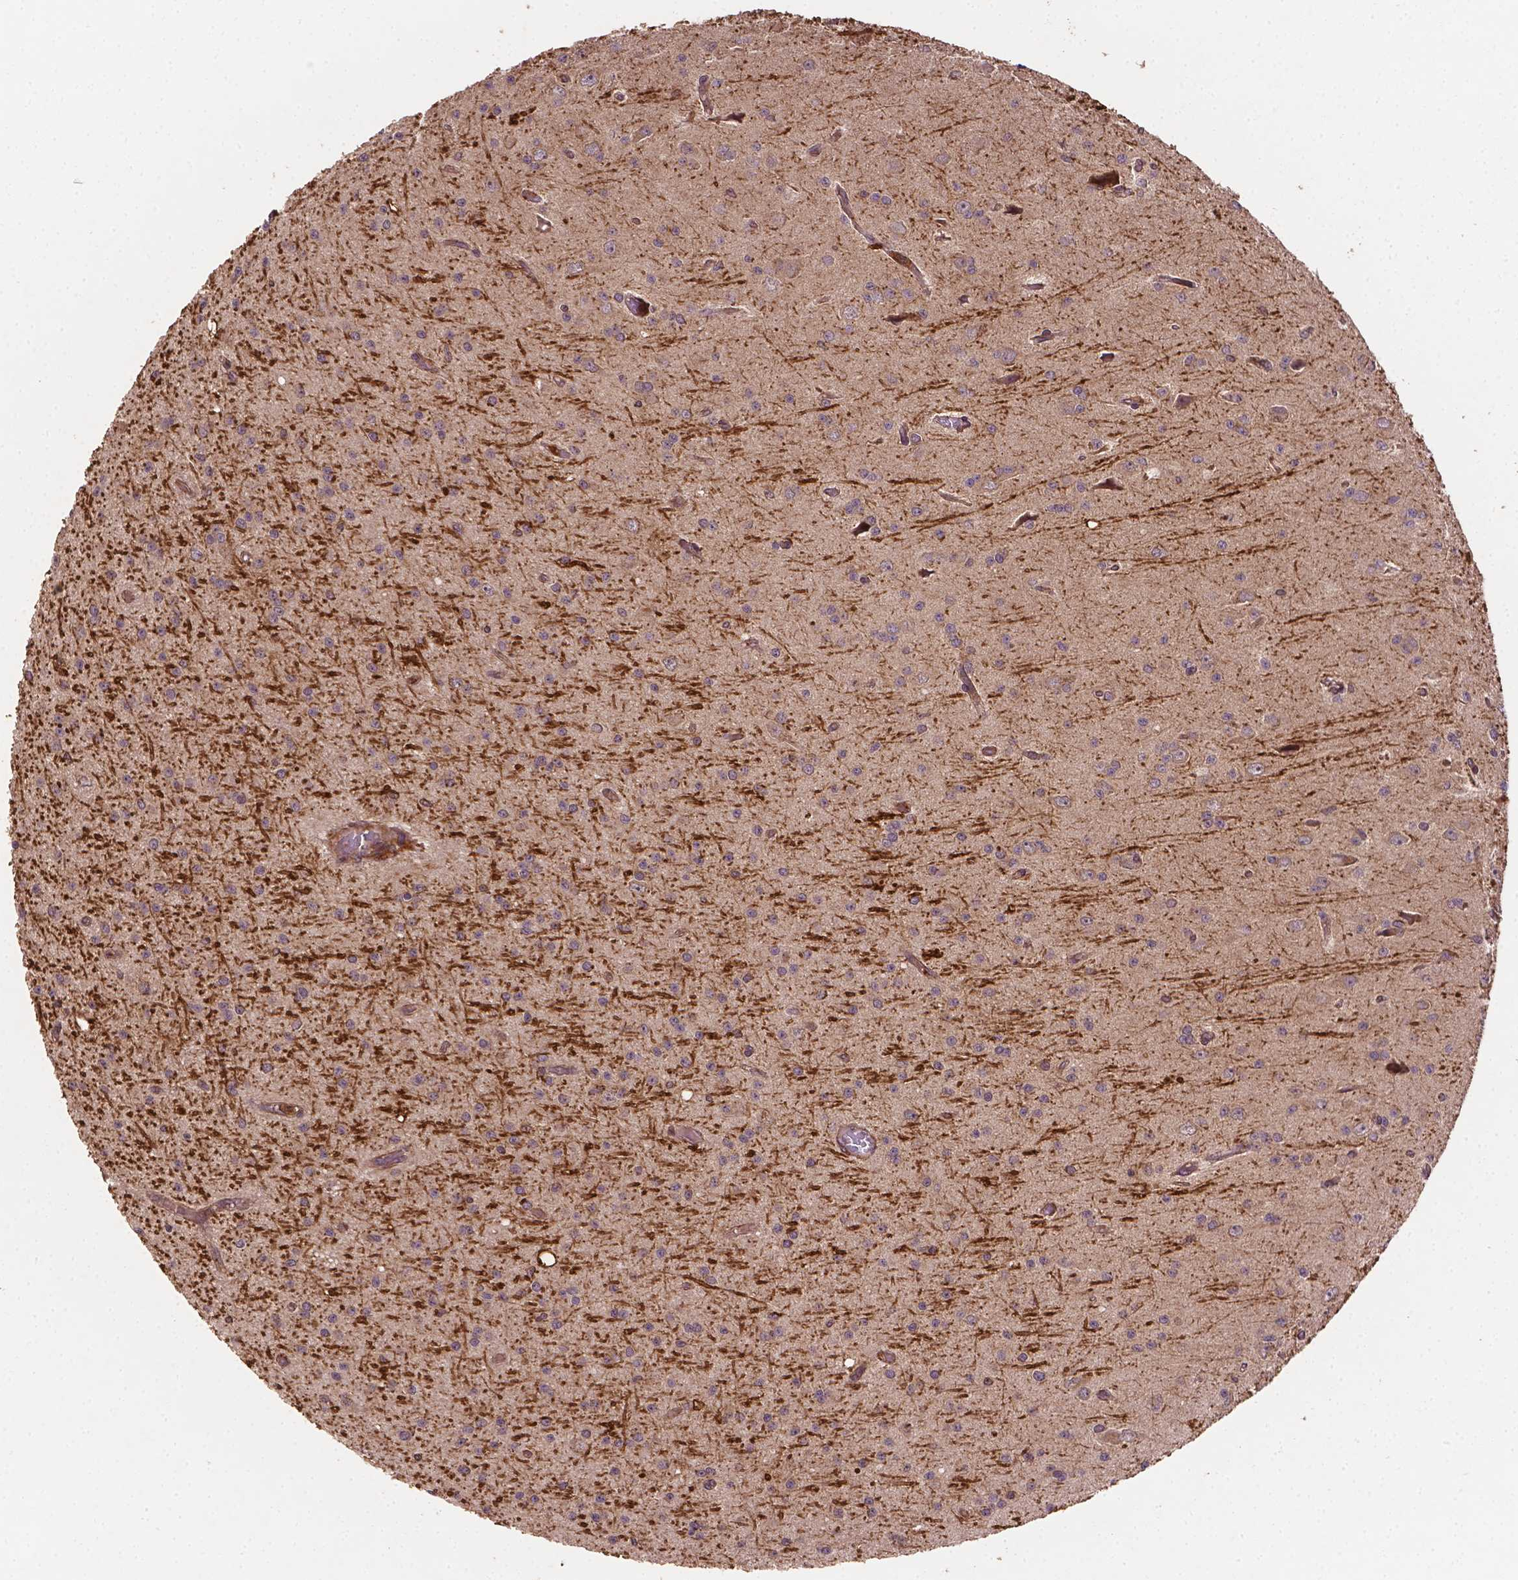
{"staining": {"intensity": "negative", "quantity": "none", "location": "none"}, "tissue": "glioma", "cell_type": "Tumor cells", "image_type": "cancer", "snomed": [{"axis": "morphology", "description": "Glioma, malignant, Low grade"}, {"axis": "topography", "description": "Brain"}], "caption": "This micrograph is of low-grade glioma (malignant) stained with immunohistochemistry (IHC) to label a protein in brown with the nuclei are counter-stained blue. There is no staining in tumor cells.", "gene": "ZMYND19", "patient": {"sex": "male", "age": 27}}